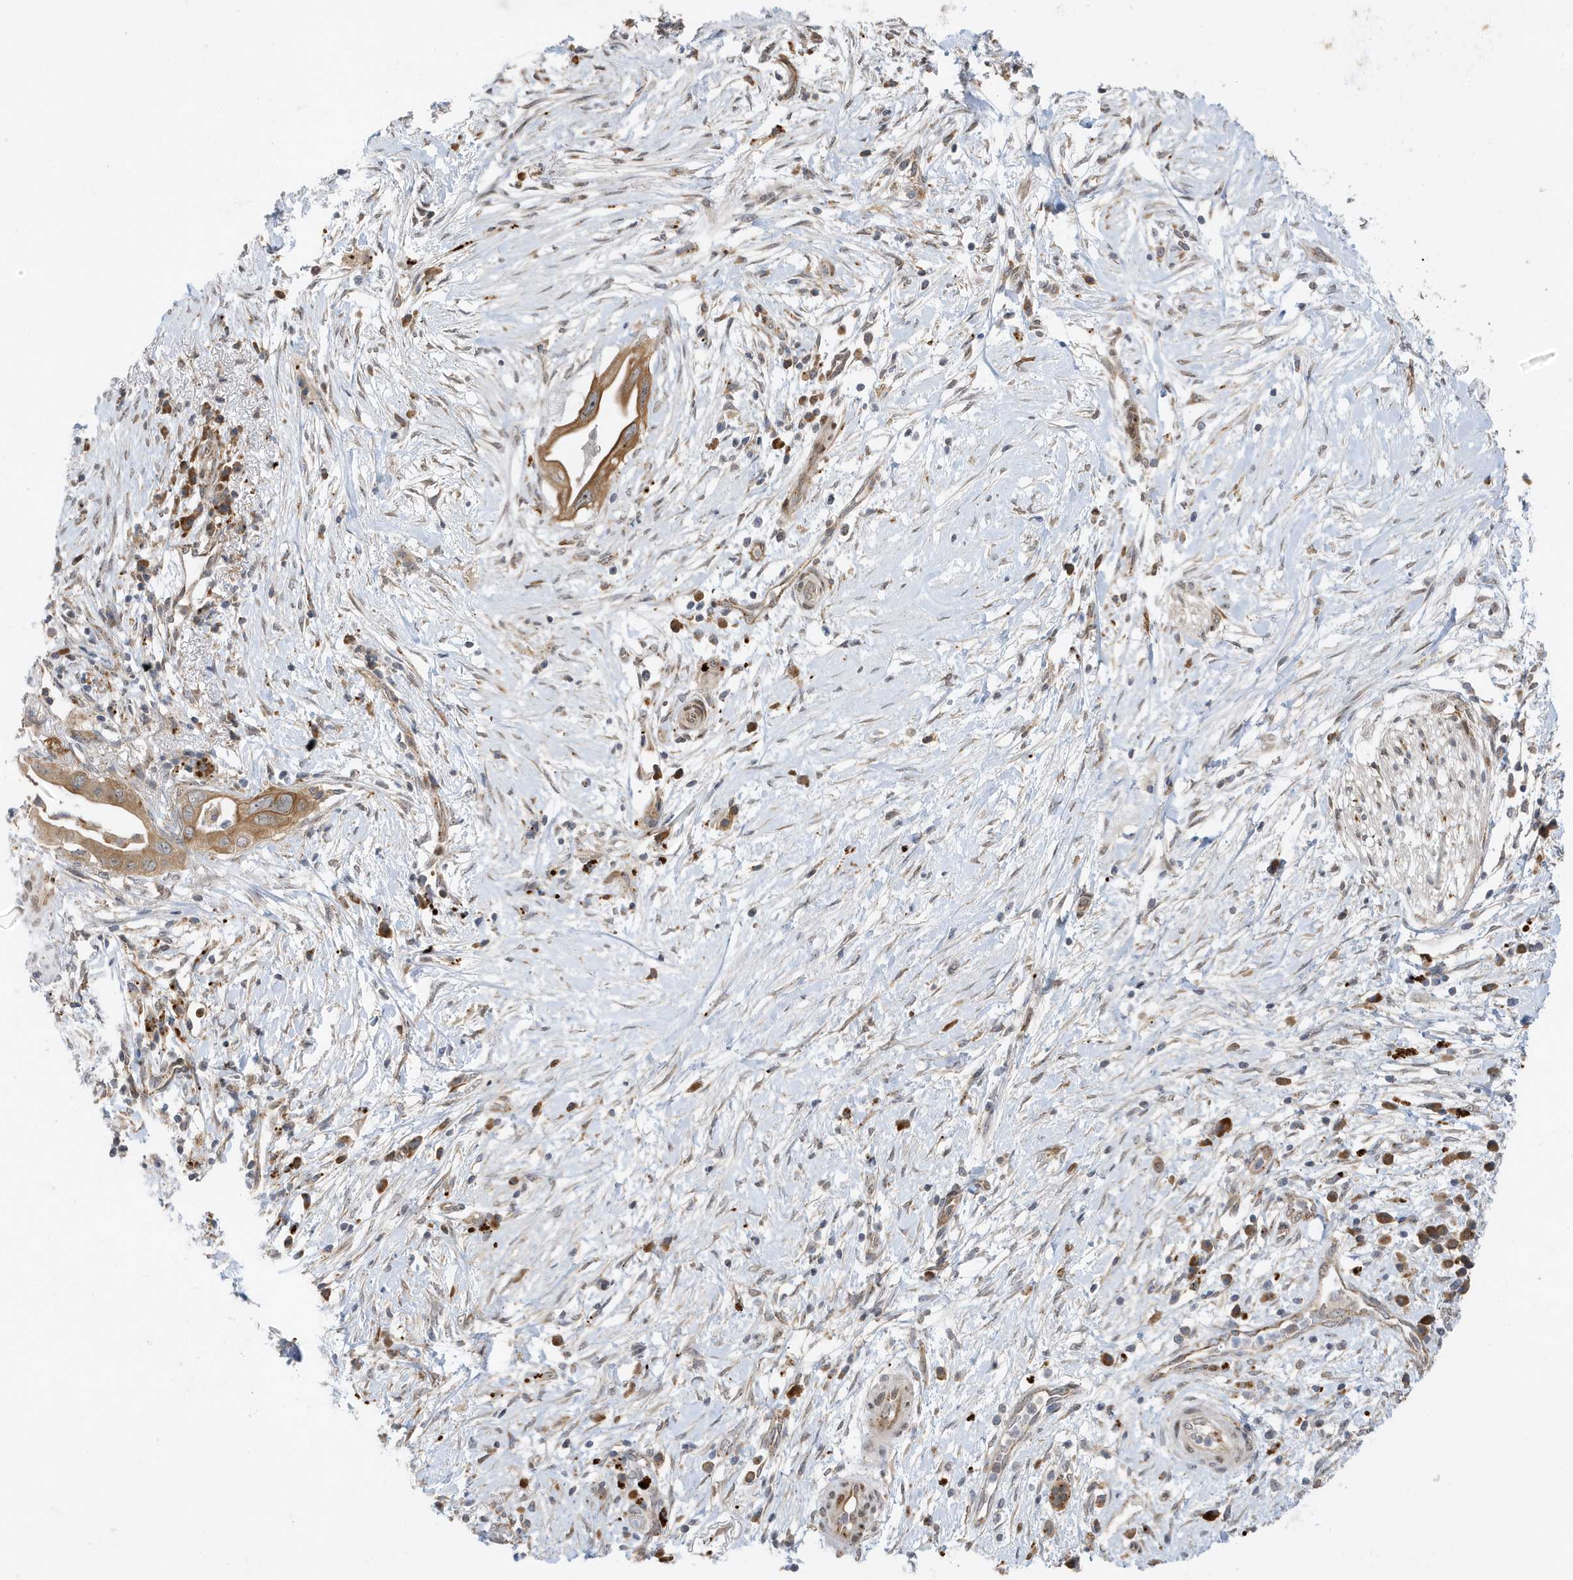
{"staining": {"intensity": "moderate", "quantity": ">75%", "location": "cytoplasmic/membranous"}, "tissue": "pancreatic cancer", "cell_type": "Tumor cells", "image_type": "cancer", "snomed": [{"axis": "morphology", "description": "Adenocarcinoma, NOS"}, {"axis": "topography", "description": "Pancreas"}], "caption": "An image of human pancreatic cancer stained for a protein shows moderate cytoplasmic/membranous brown staining in tumor cells.", "gene": "ZNF507", "patient": {"sex": "male", "age": 68}}